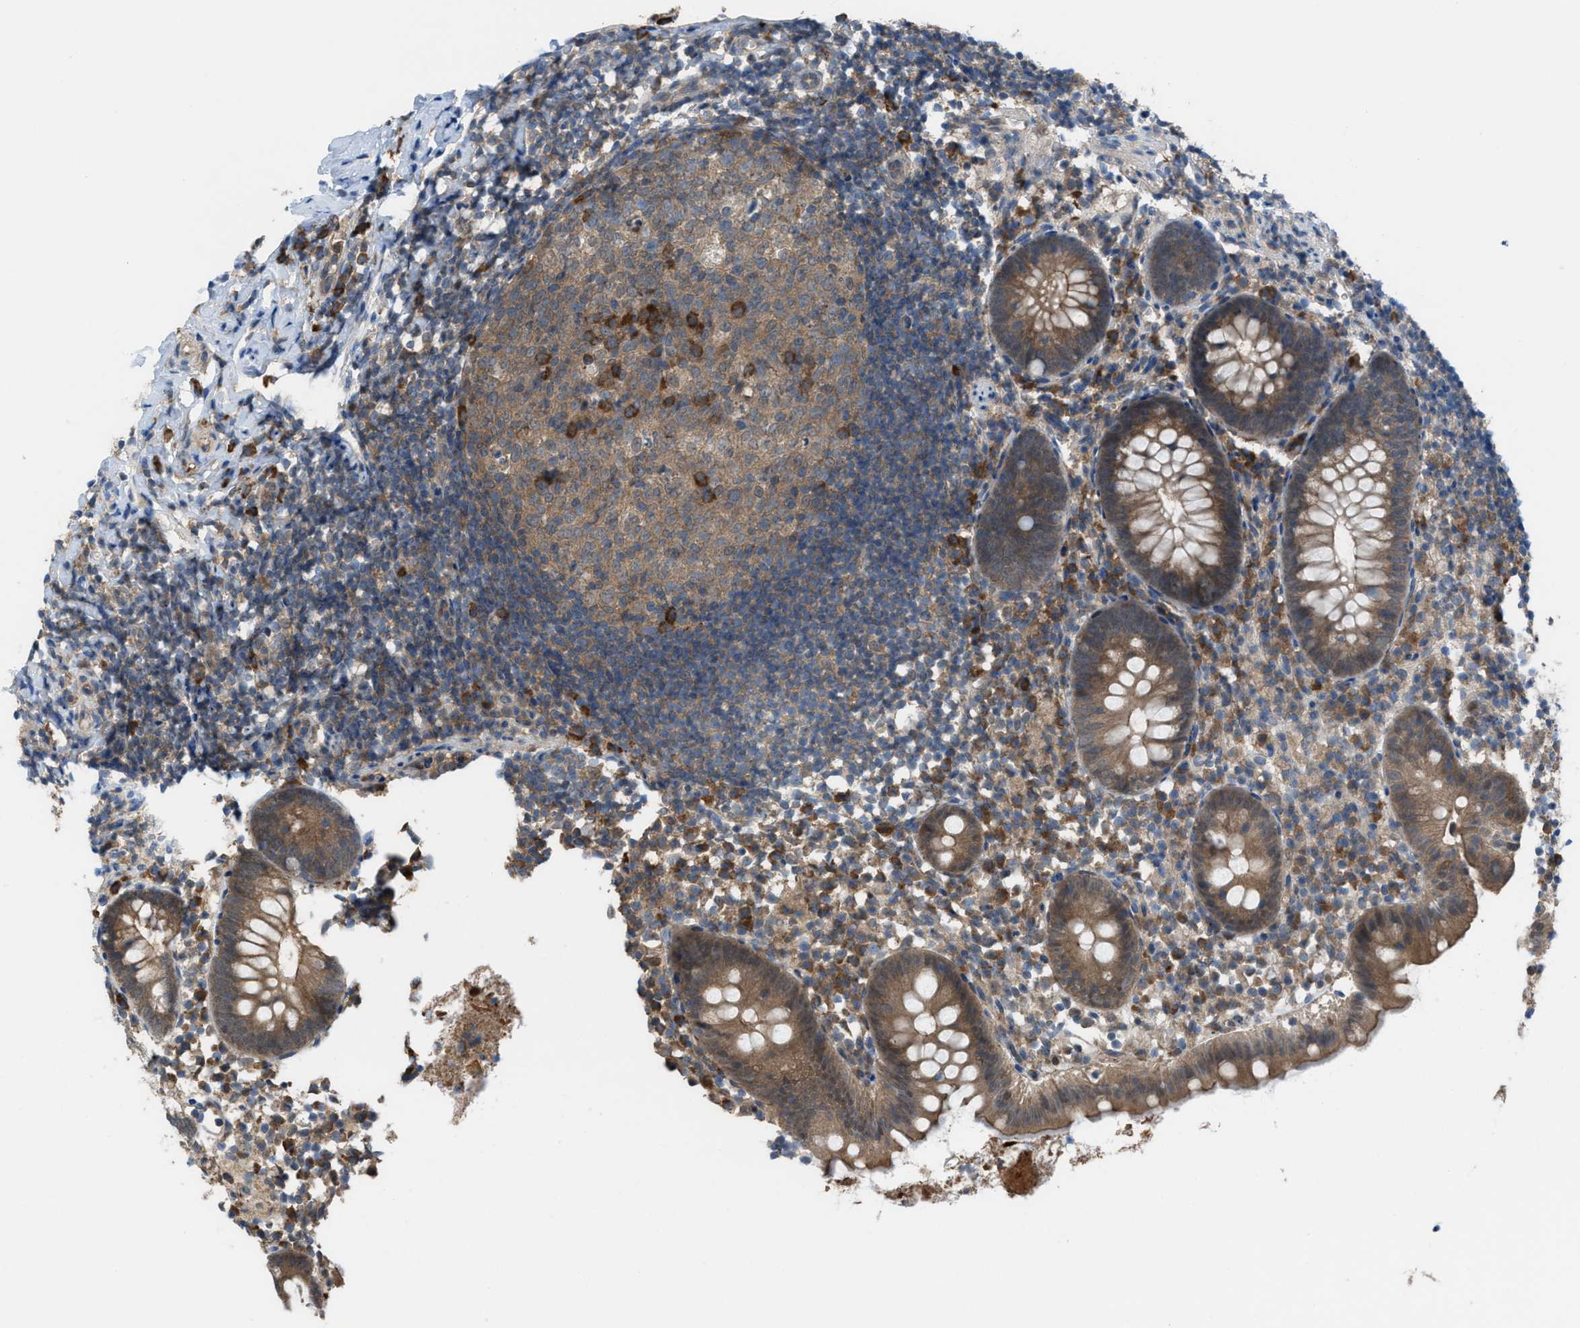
{"staining": {"intensity": "moderate", "quantity": ">75%", "location": "cytoplasmic/membranous"}, "tissue": "appendix", "cell_type": "Glandular cells", "image_type": "normal", "snomed": [{"axis": "morphology", "description": "Normal tissue, NOS"}, {"axis": "topography", "description": "Appendix"}], "caption": "A brown stain highlights moderate cytoplasmic/membranous positivity of a protein in glandular cells of unremarkable human appendix. The protein of interest is stained brown, and the nuclei are stained in blue (DAB (3,3'-diaminobenzidine) IHC with brightfield microscopy, high magnification).", "gene": "PLAA", "patient": {"sex": "female", "age": 20}}